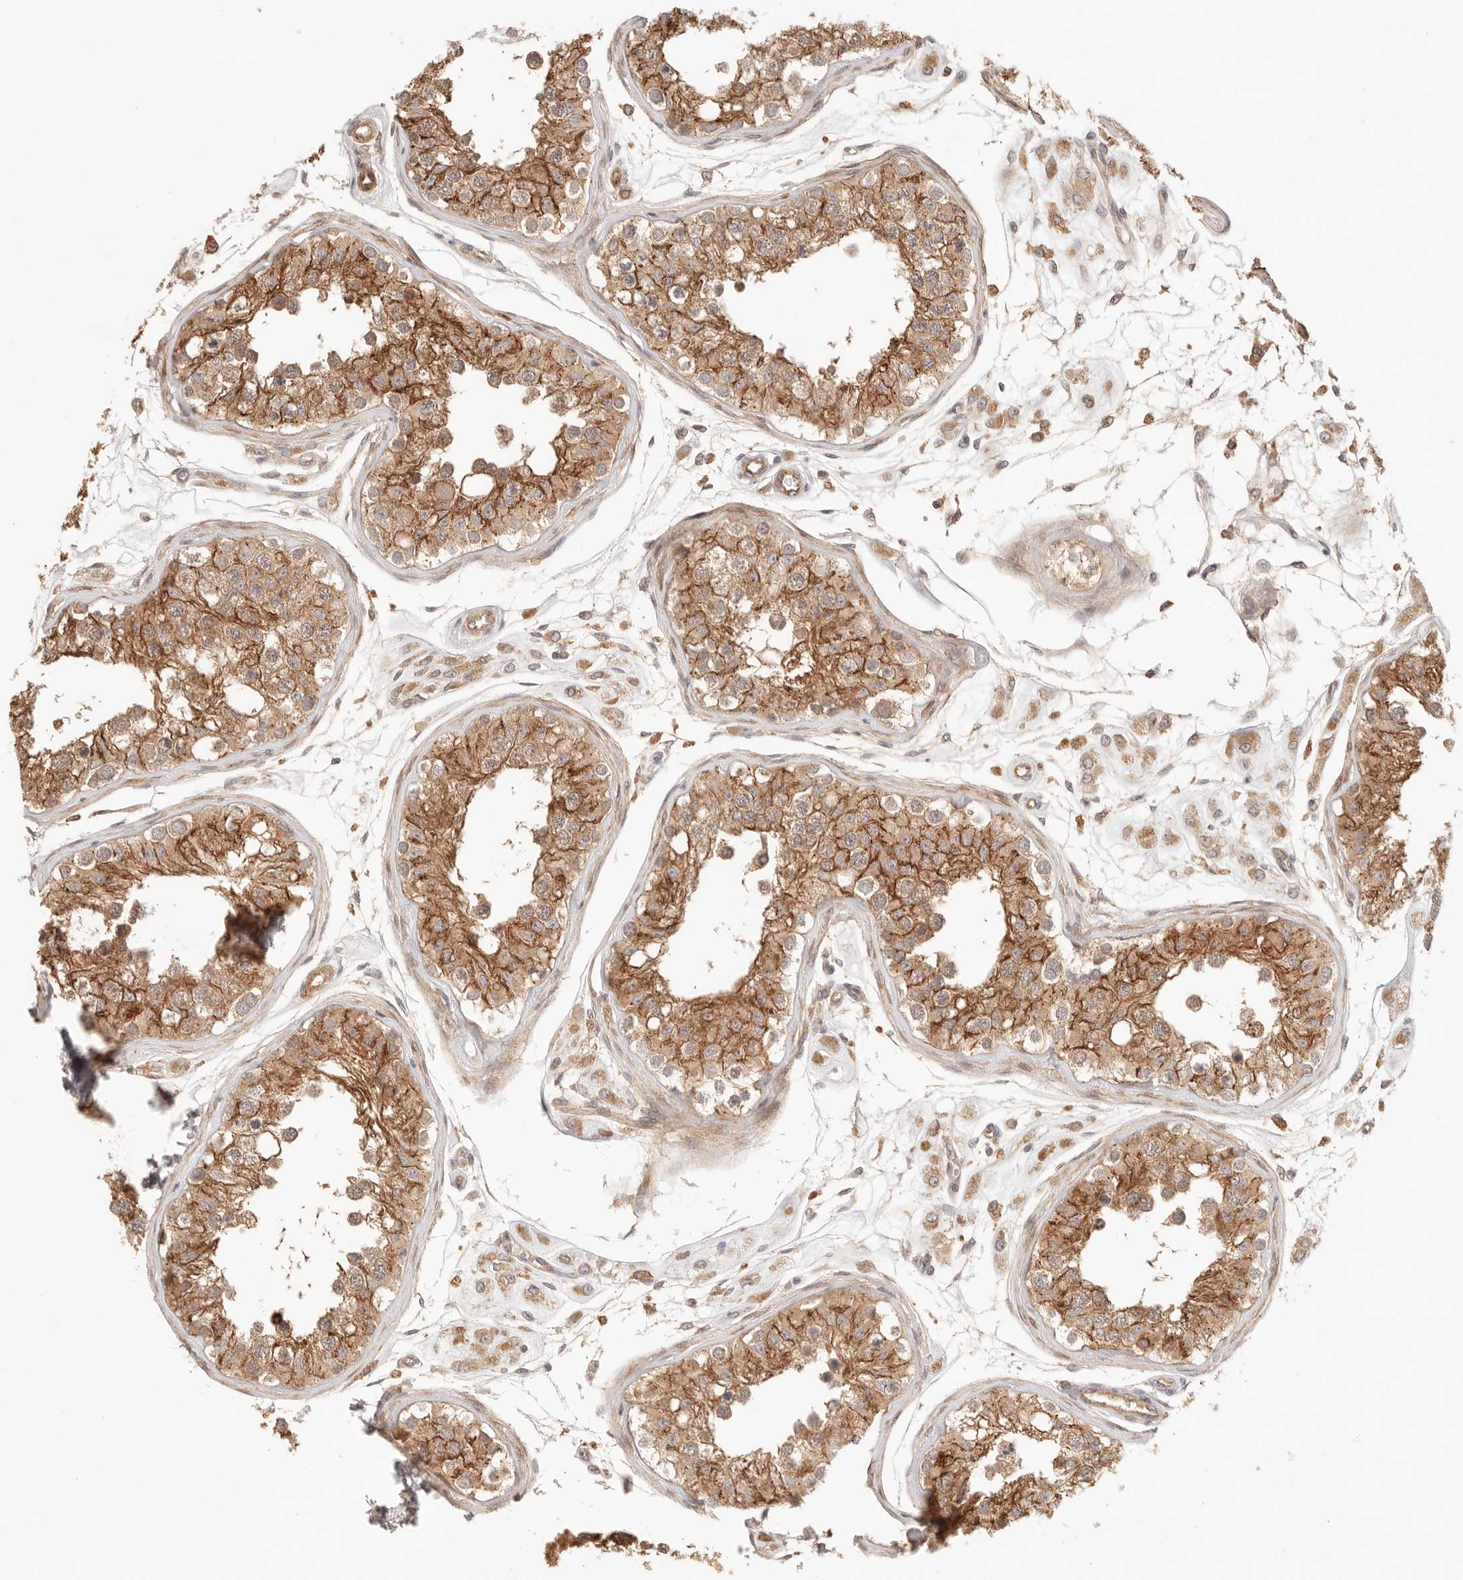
{"staining": {"intensity": "strong", "quantity": ">75%", "location": "cytoplasmic/membranous"}, "tissue": "testis", "cell_type": "Cells in seminiferous ducts", "image_type": "normal", "snomed": [{"axis": "morphology", "description": "Normal tissue, NOS"}, {"axis": "morphology", "description": "Adenocarcinoma, metastatic, NOS"}, {"axis": "topography", "description": "Testis"}], "caption": "Immunohistochemical staining of normal testis demonstrates >75% levels of strong cytoplasmic/membranous protein positivity in approximately >75% of cells in seminiferous ducts. (DAB (3,3'-diaminobenzidine) IHC, brown staining for protein, blue staining for nuclei).", "gene": "IL1R2", "patient": {"sex": "male", "age": 26}}